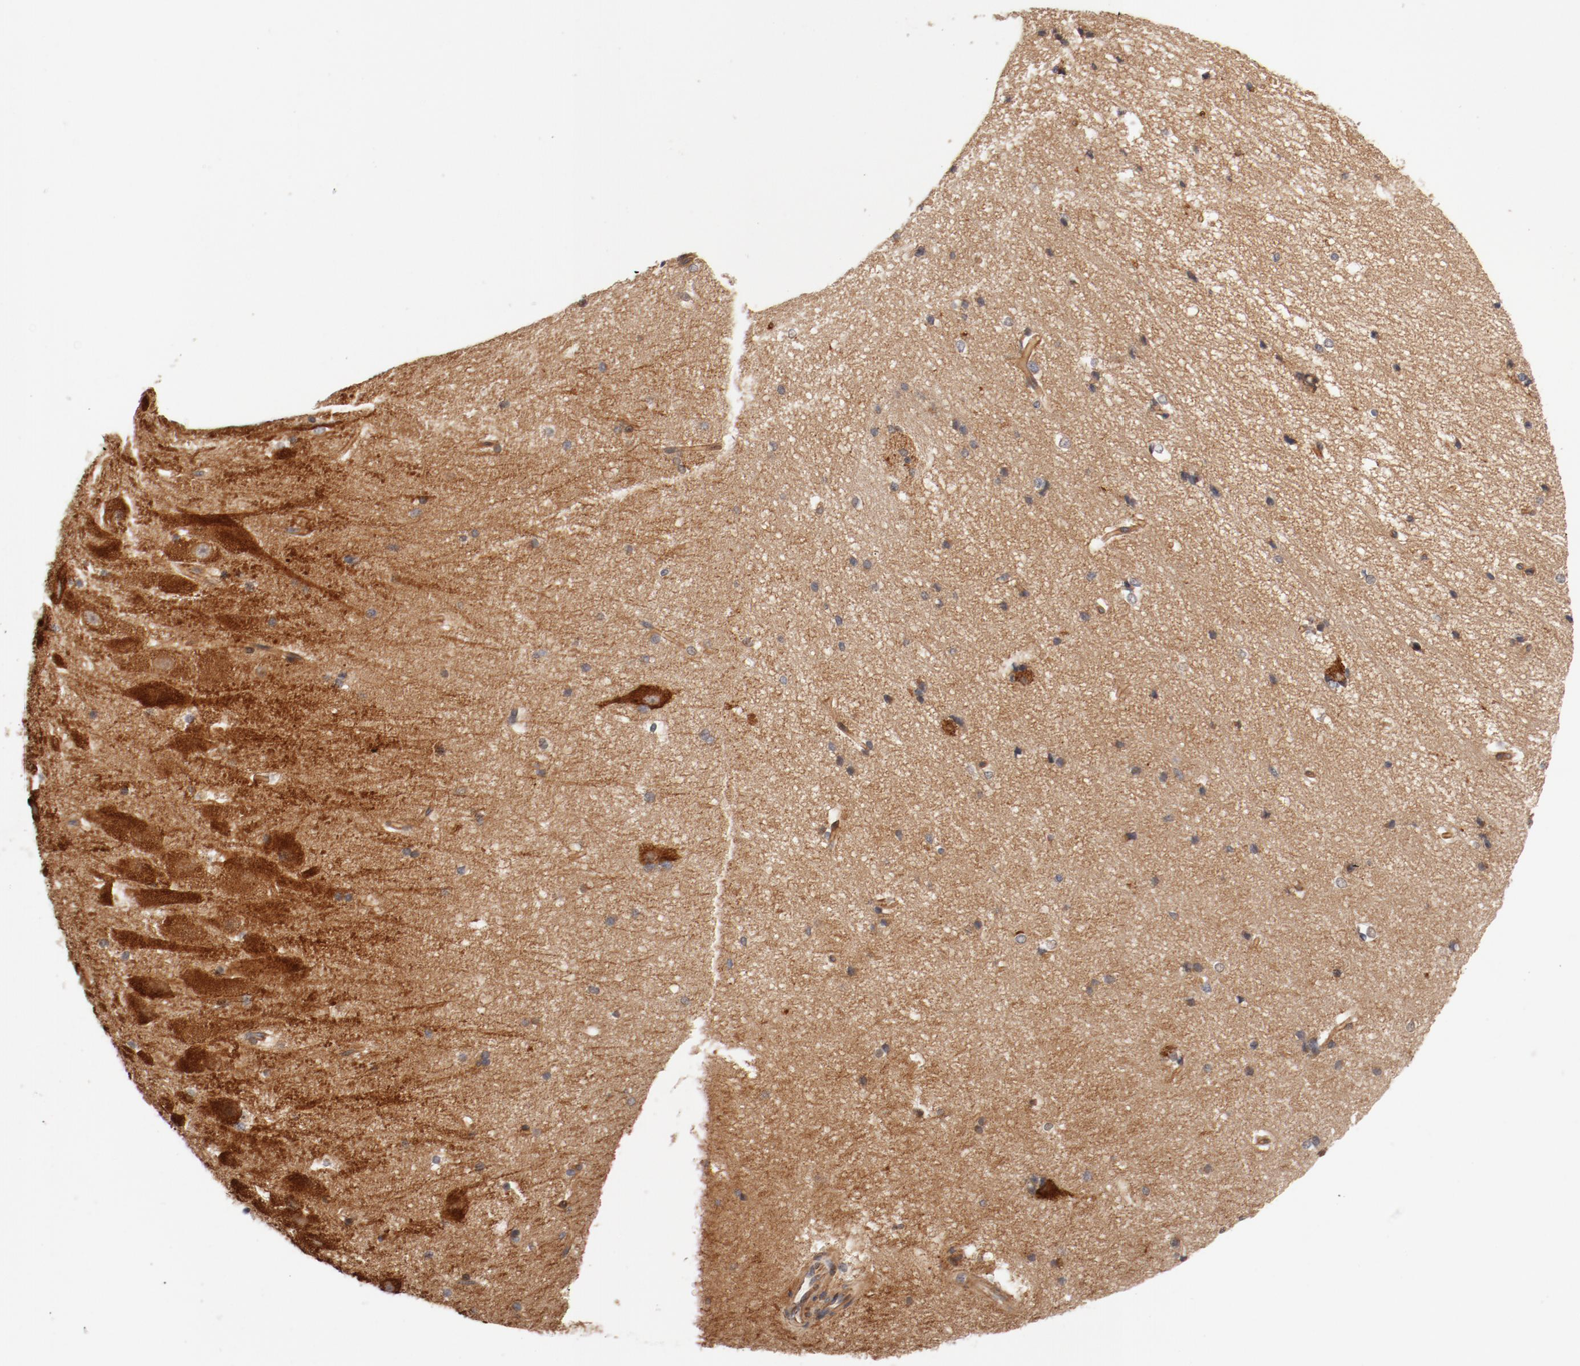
{"staining": {"intensity": "moderate", "quantity": ">75%", "location": "cytoplasmic/membranous"}, "tissue": "hippocampus", "cell_type": "Glial cells", "image_type": "normal", "snomed": [{"axis": "morphology", "description": "Normal tissue, NOS"}, {"axis": "topography", "description": "Hippocampus"}], "caption": "Immunohistochemical staining of unremarkable human hippocampus displays medium levels of moderate cytoplasmic/membranous staining in approximately >75% of glial cells.", "gene": "PITPNM2", "patient": {"sex": "female", "age": 19}}